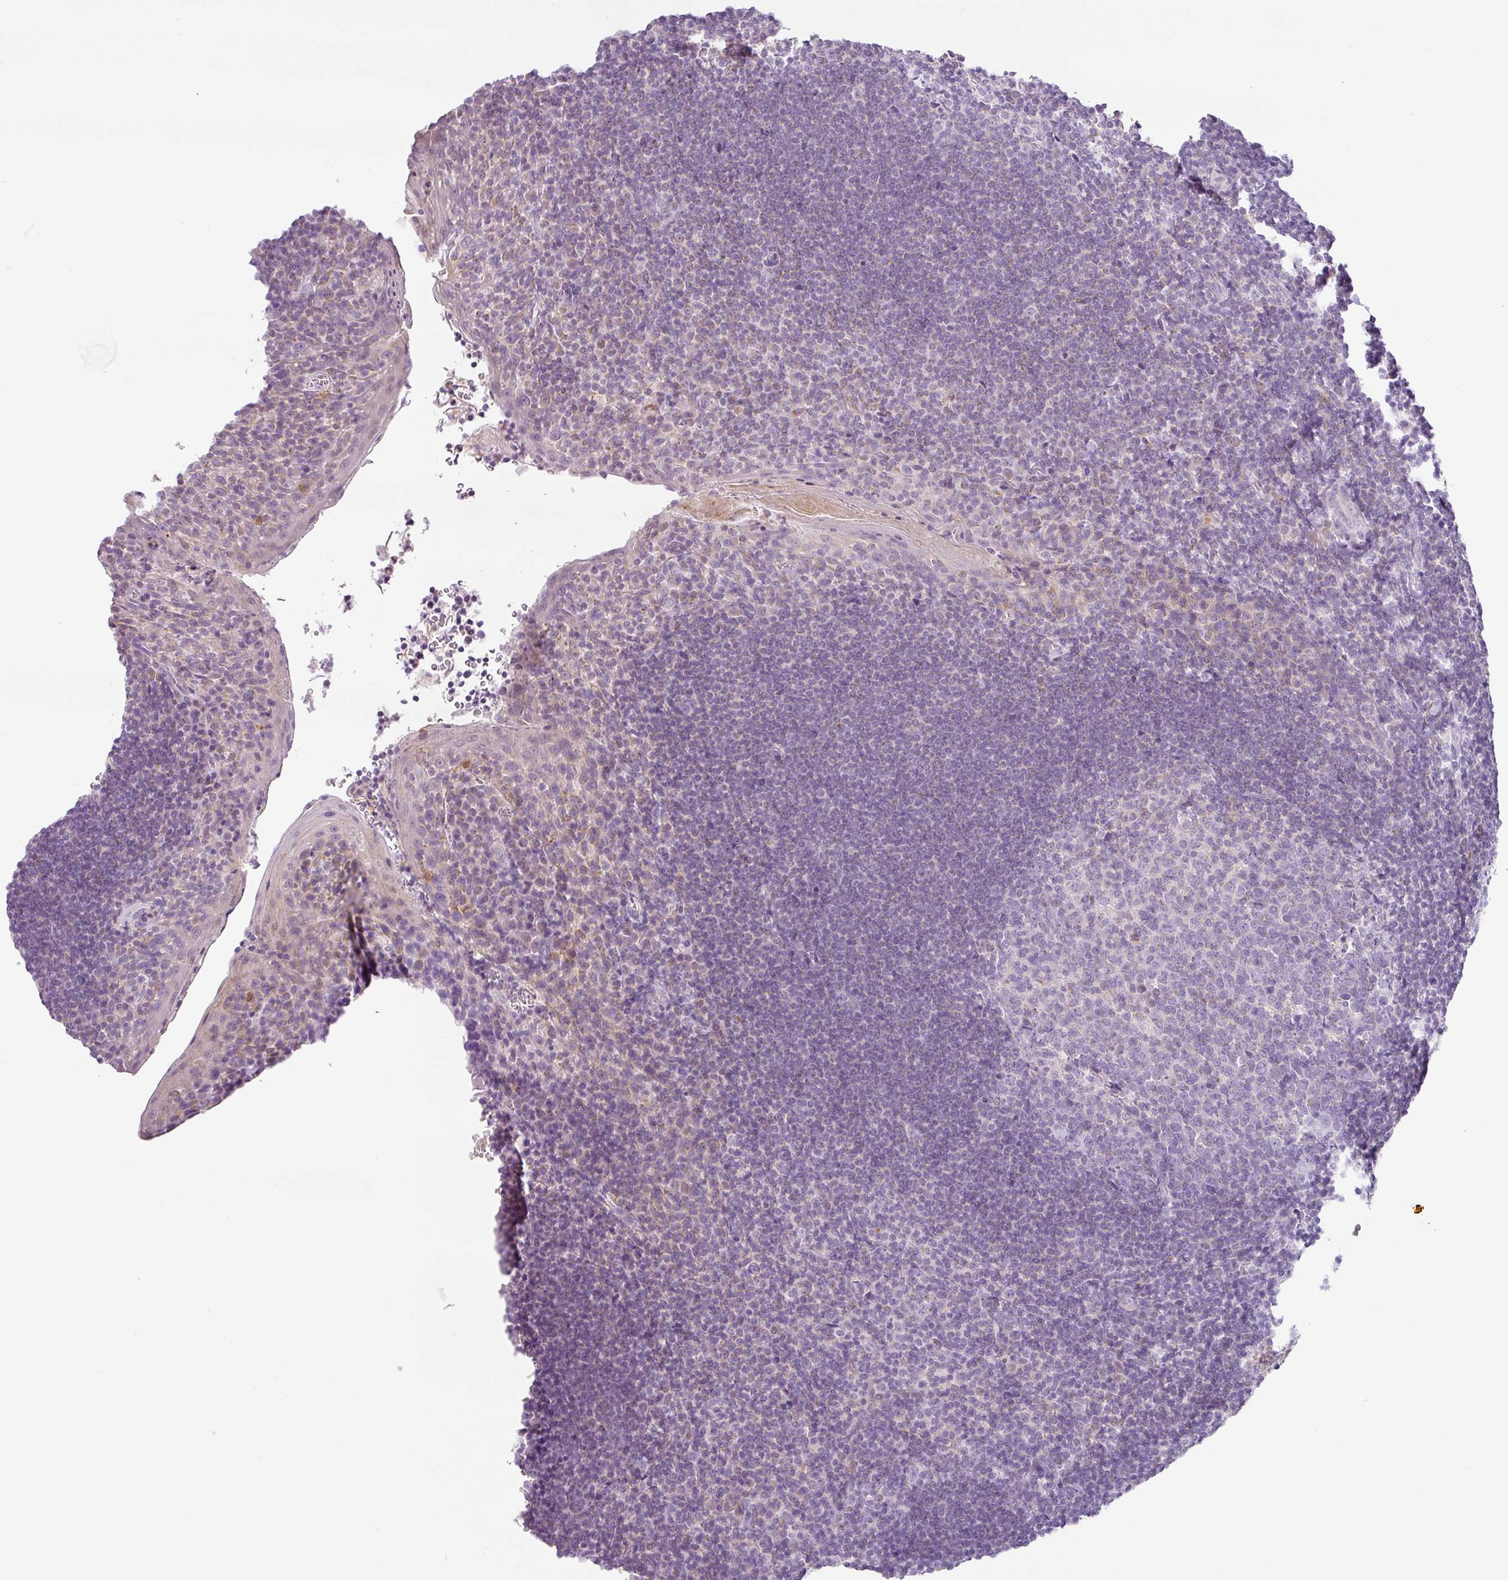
{"staining": {"intensity": "negative", "quantity": "none", "location": "none"}, "tissue": "tonsil", "cell_type": "Germinal center cells", "image_type": "normal", "snomed": [{"axis": "morphology", "description": "Normal tissue, NOS"}, {"axis": "topography", "description": "Tonsil"}], "caption": "Immunohistochemical staining of normal human tonsil demonstrates no significant staining in germinal center cells.", "gene": "HMCN2", "patient": {"sex": "male", "age": 27}}